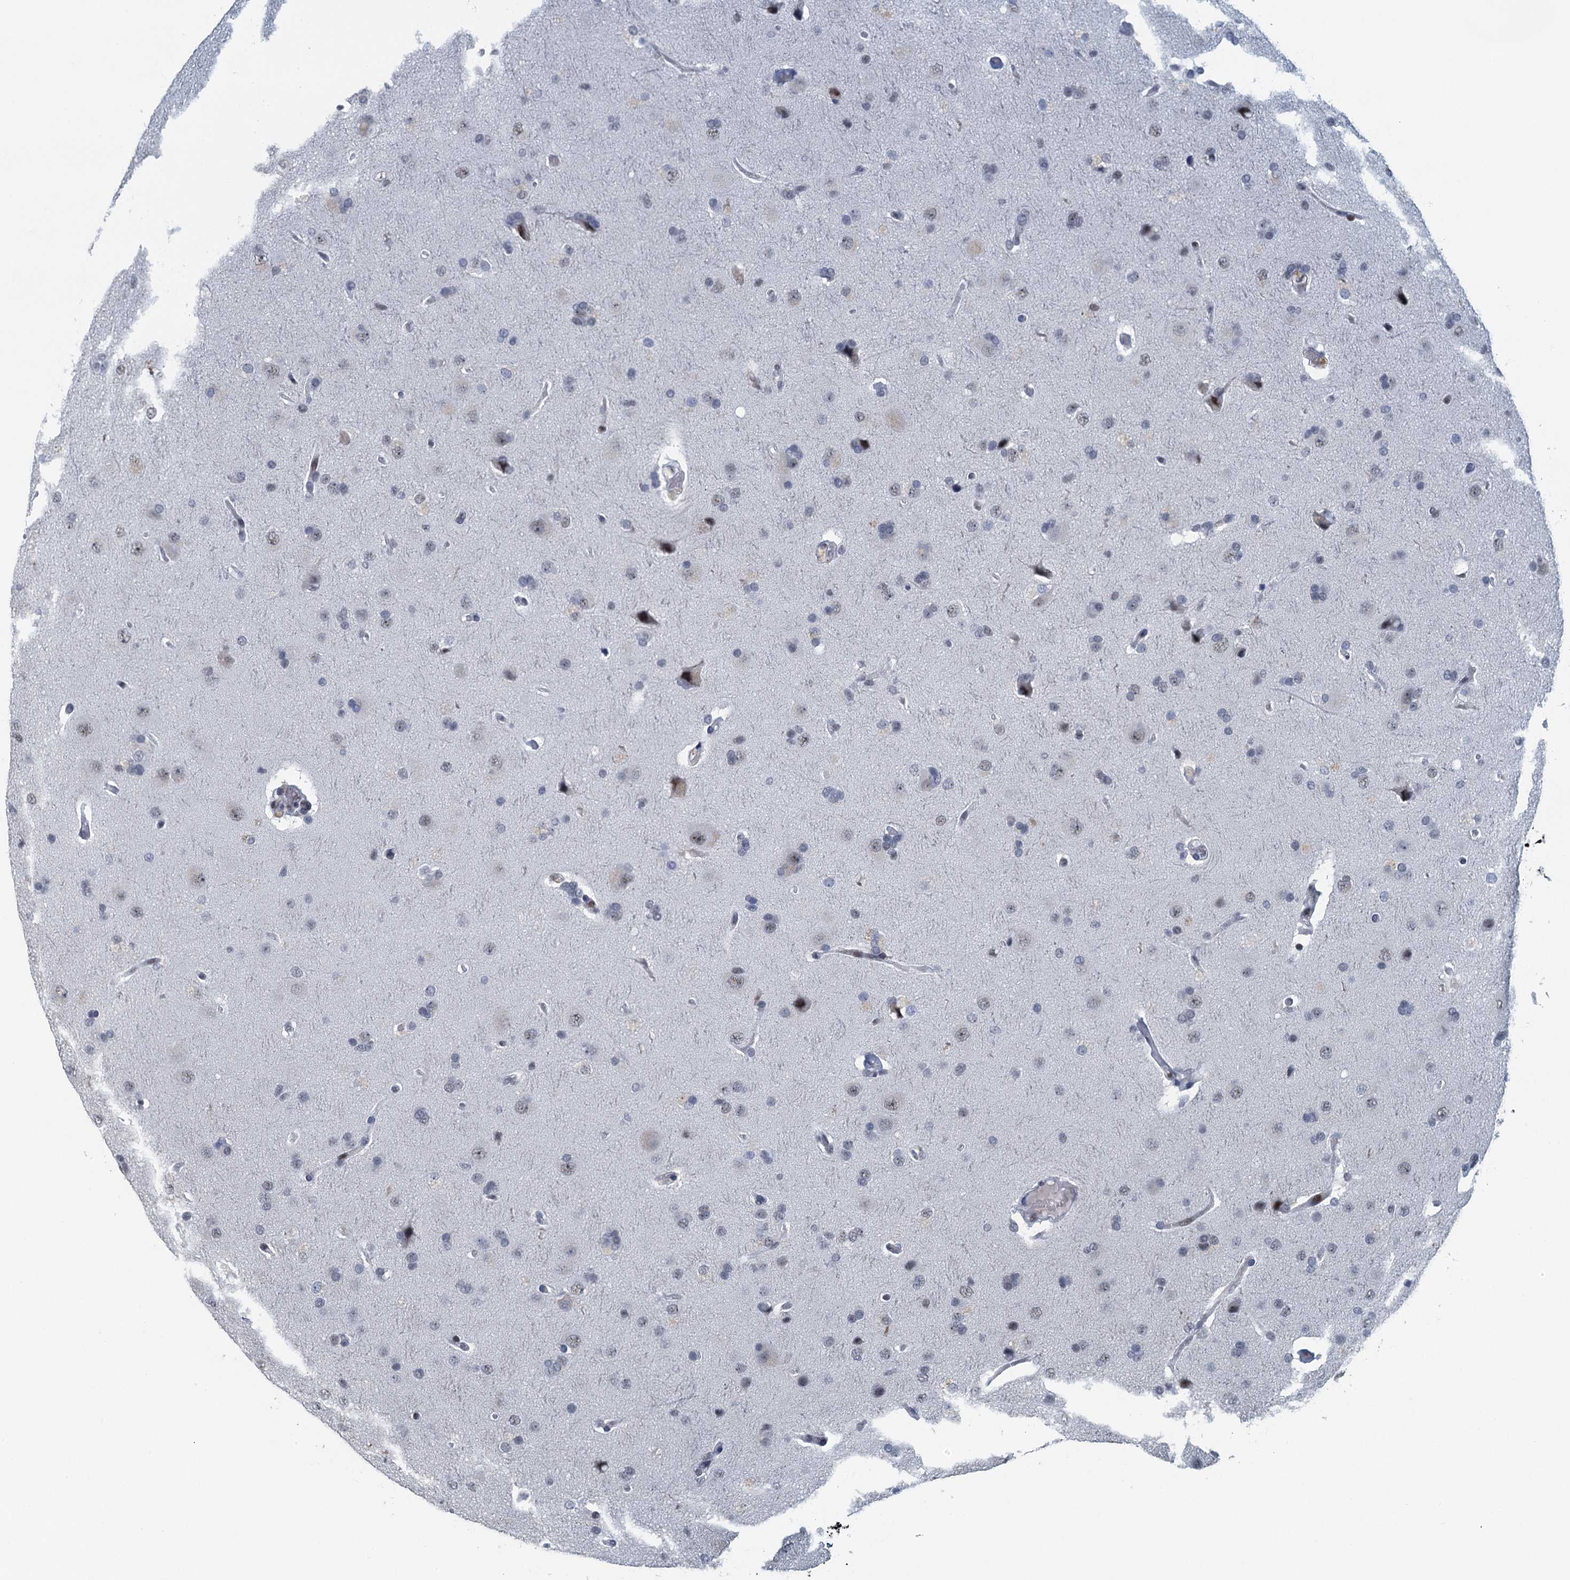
{"staining": {"intensity": "negative", "quantity": "none", "location": "none"}, "tissue": "glioma", "cell_type": "Tumor cells", "image_type": "cancer", "snomed": [{"axis": "morphology", "description": "Glioma, malignant, High grade"}, {"axis": "topography", "description": "Brain"}], "caption": "This is an immunohistochemistry histopathology image of glioma. There is no expression in tumor cells.", "gene": "TTLL9", "patient": {"sex": "male", "age": 72}}